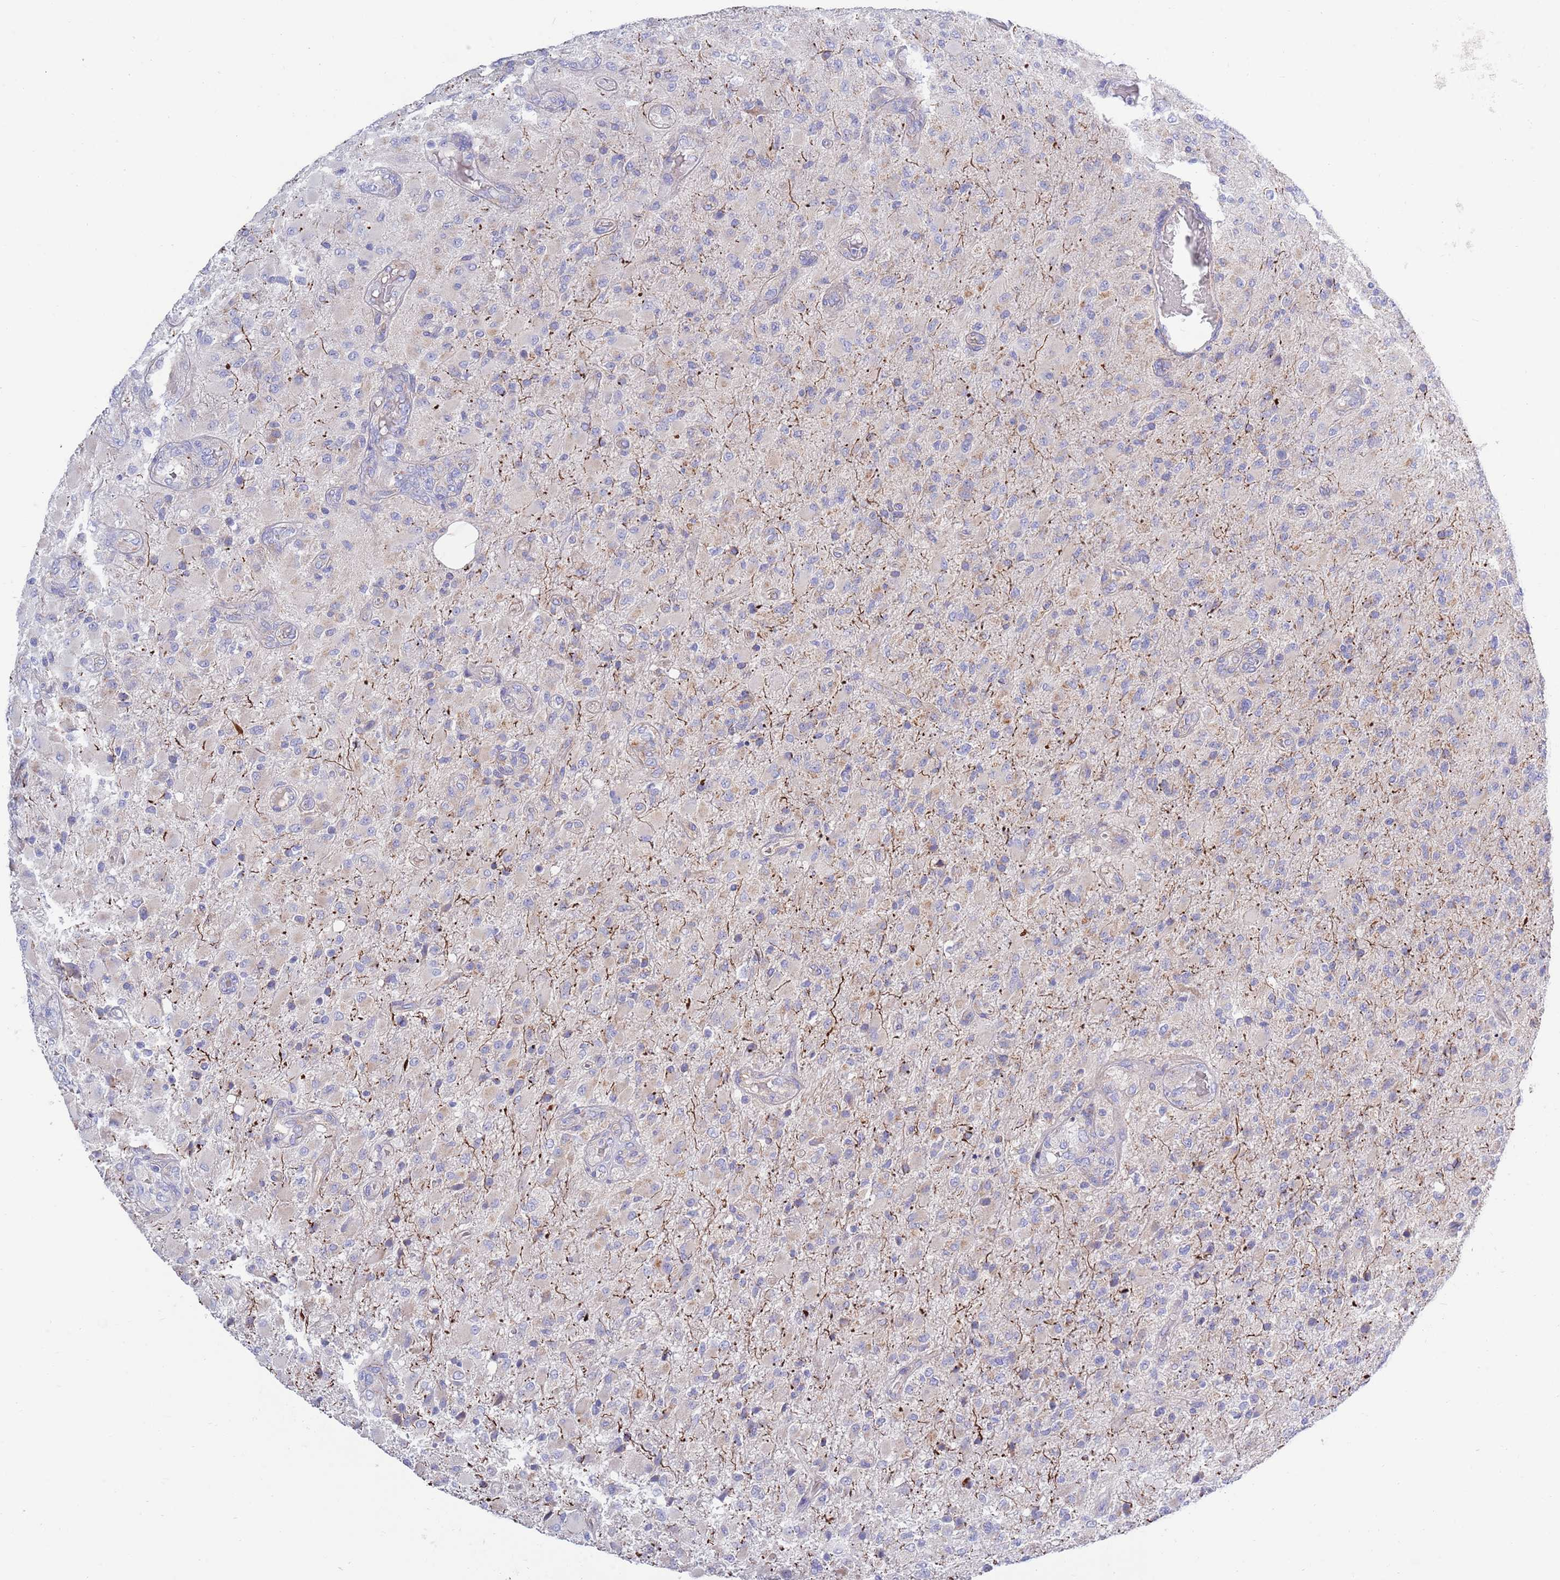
{"staining": {"intensity": "negative", "quantity": "none", "location": "none"}, "tissue": "glioma", "cell_type": "Tumor cells", "image_type": "cancer", "snomed": [{"axis": "morphology", "description": "Glioma, malignant, Low grade"}, {"axis": "topography", "description": "Brain"}], "caption": "Tumor cells show no significant protein staining in malignant glioma (low-grade).", "gene": "EMC8", "patient": {"sex": "male", "age": 65}}